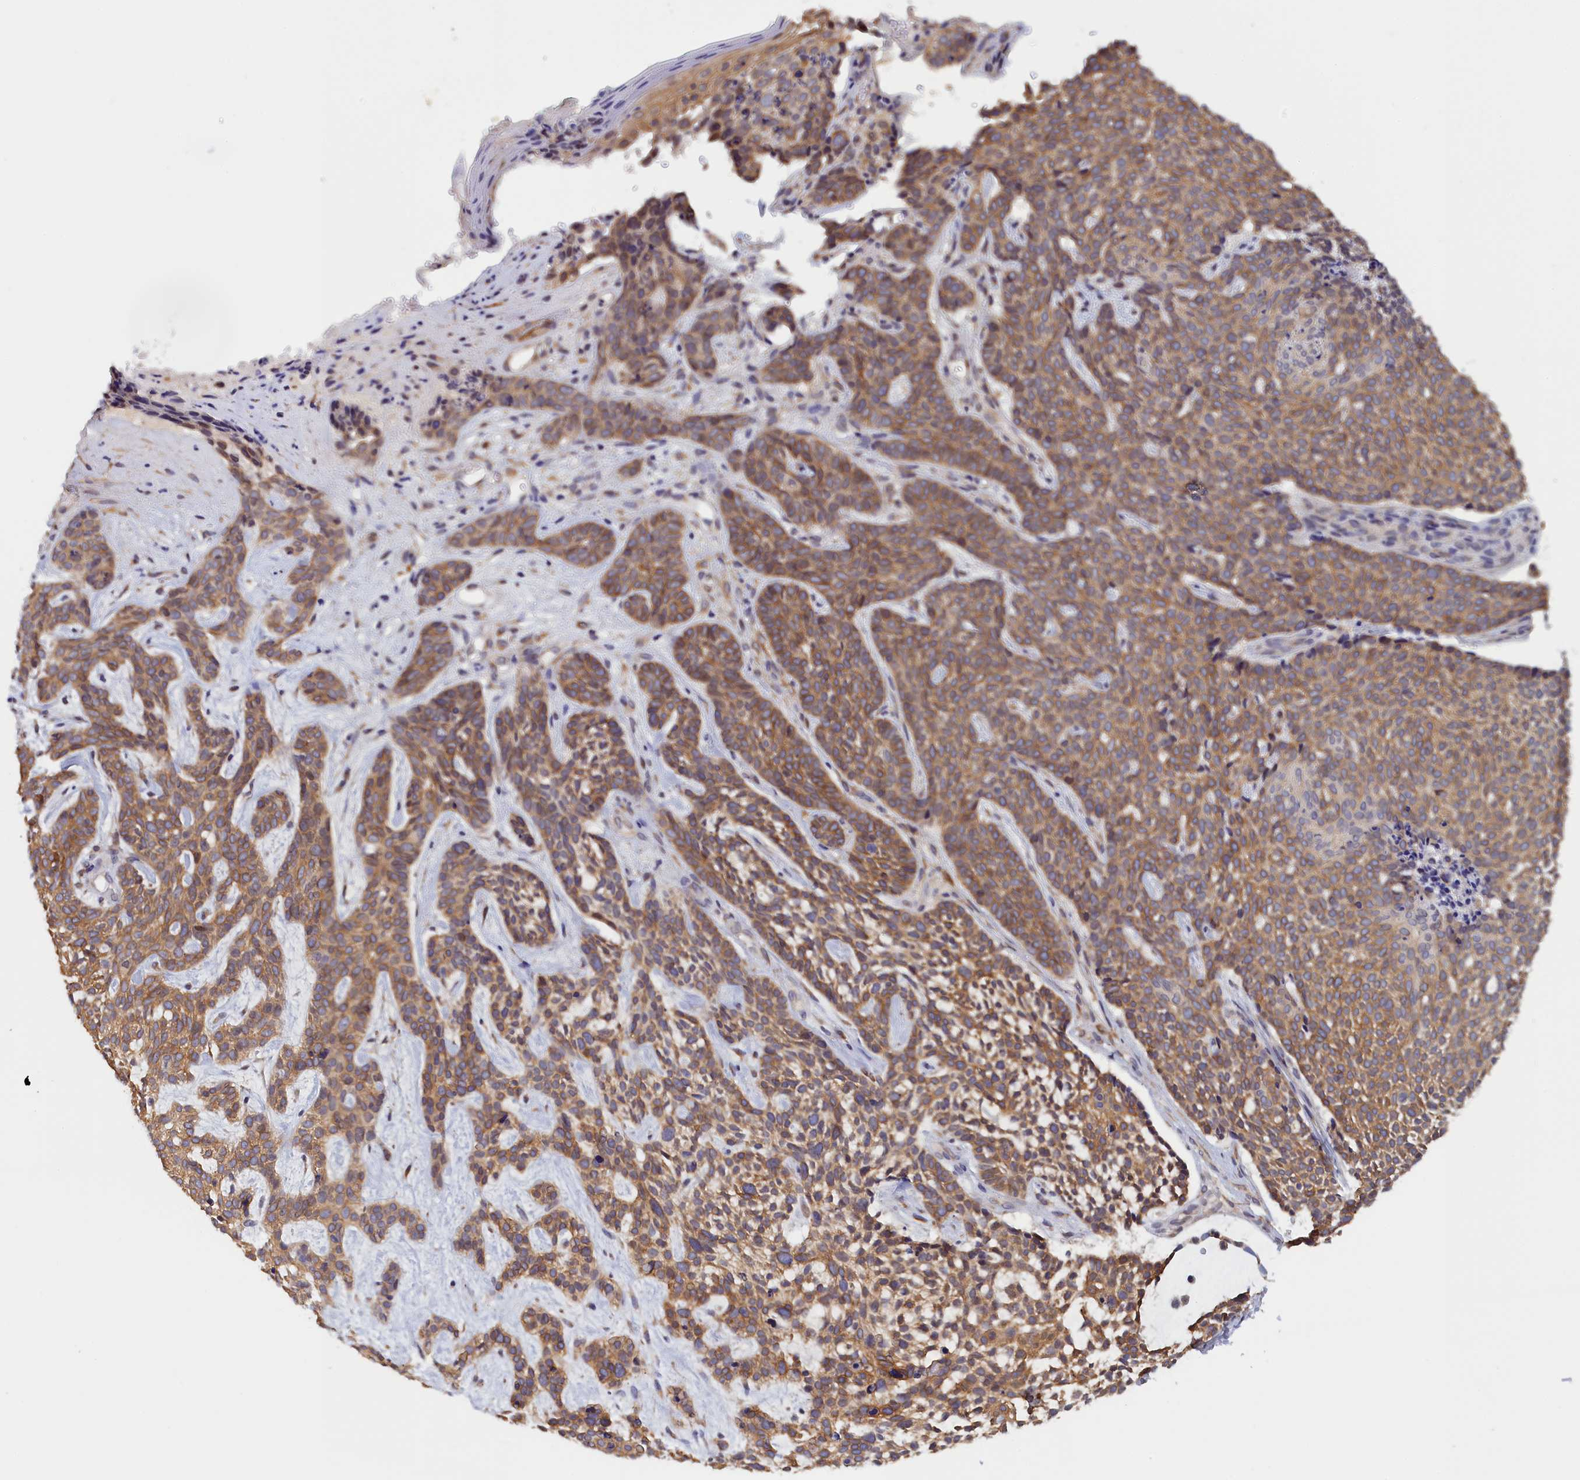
{"staining": {"intensity": "moderate", "quantity": ">75%", "location": "cytoplasmic/membranous"}, "tissue": "skin cancer", "cell_type": "Tumor cells", "image_type": "cancer", "snomed": [{"axis": "morphology", "description": "Basal cell carcinoma"}, {"axis": "topography", "description": "Skin"}], "caption": "An immunohistochemistry (IHC) micrograph of tumor tissue is shown. Protein staining in brown highlights moderate cytoplasmic/membranous positivity in skin cancer (basal cell carcinoma) within tumor cells. Using DAB (3,3'-diaminobenzidine) (brown) and hematoxylin (blue) stains, captured at high magnification using brightfield microscopy.", "gene": "COL19A1", "patient": {"sex": "male", "age": 71}}